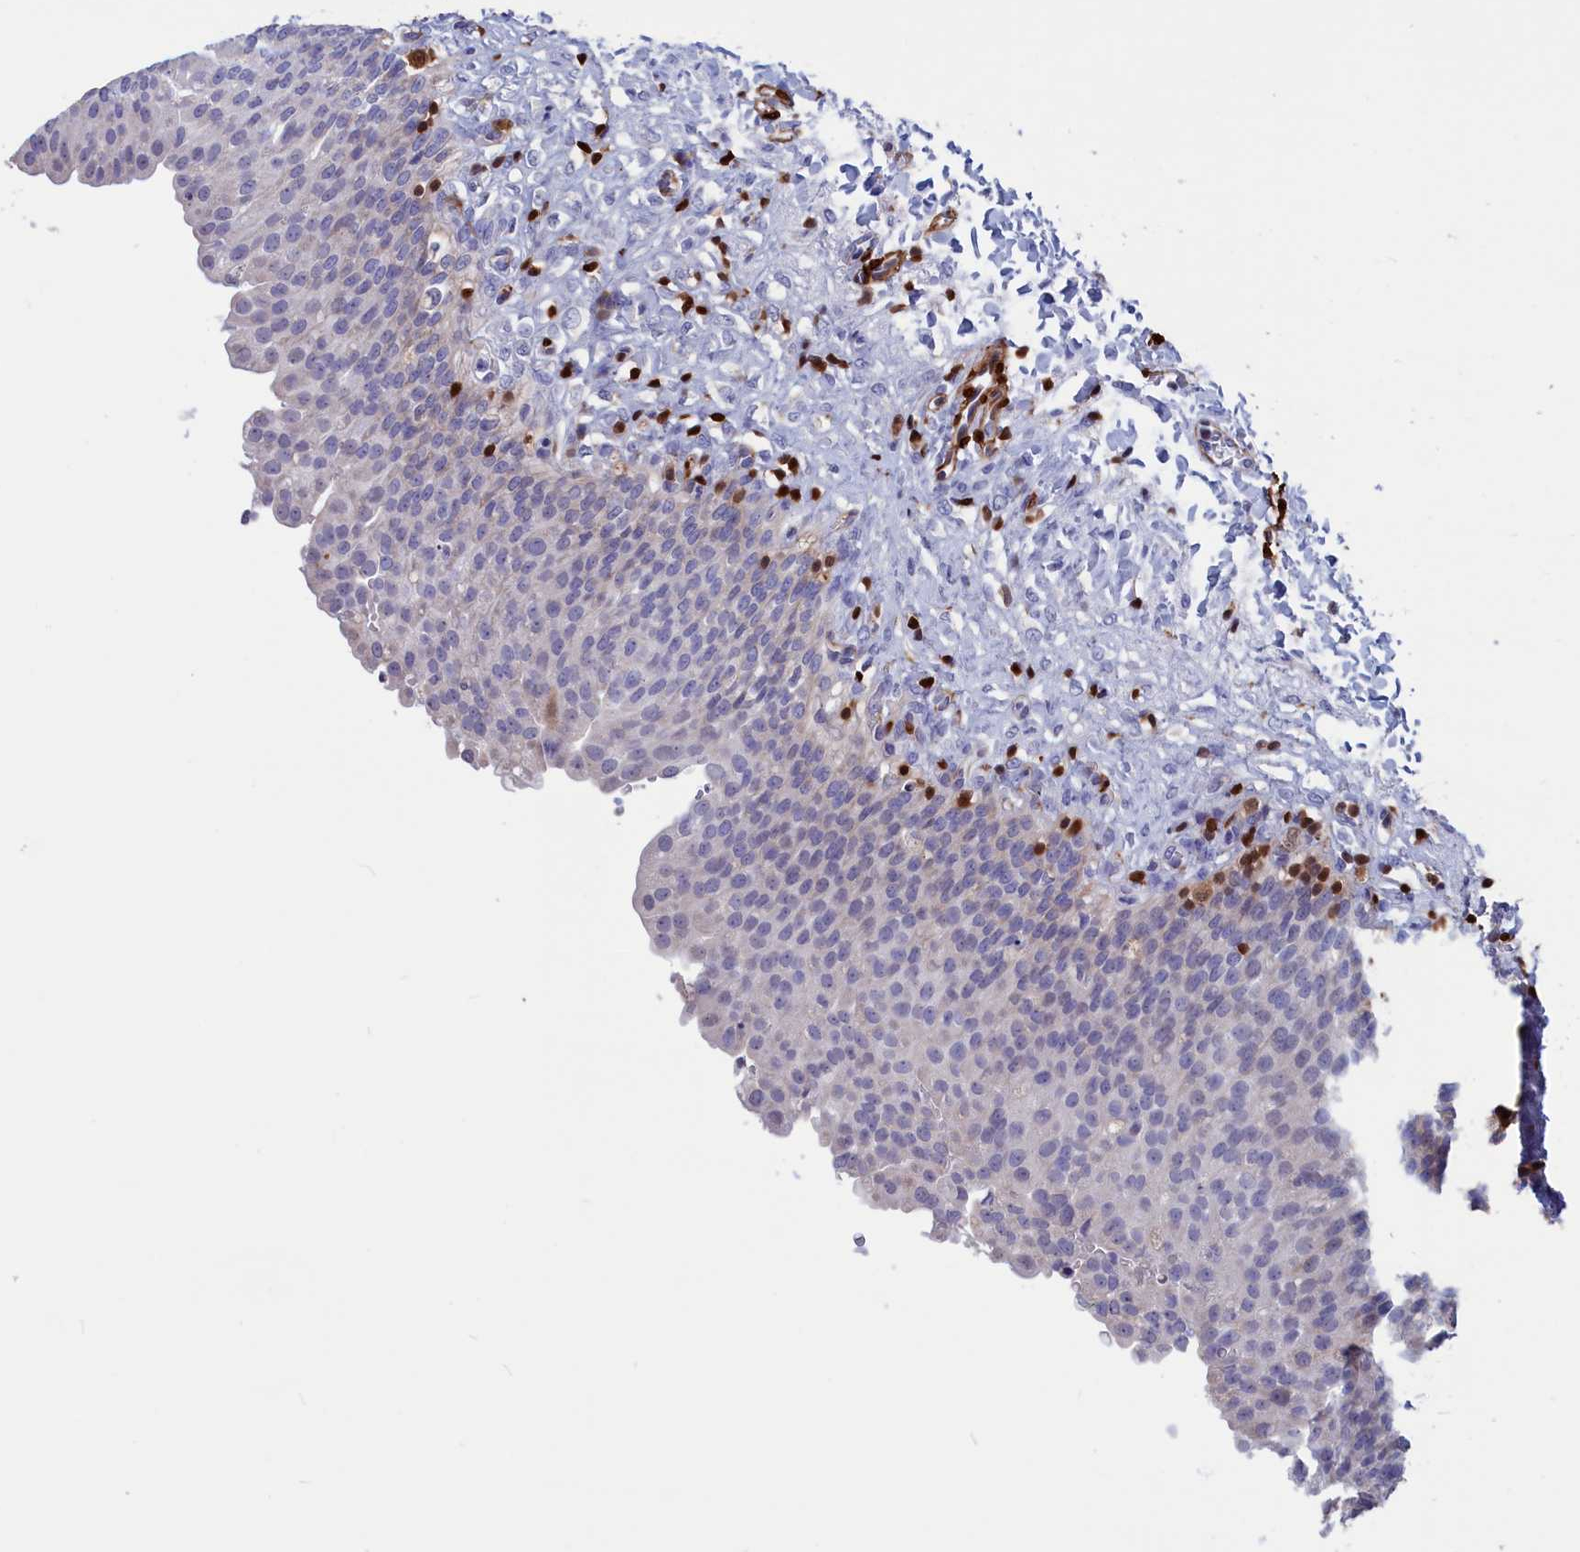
{"staining": {"intensity": "negative", "quantity": "none", "location": "none"}, "tissue": "urinary bladder", "cell_type": "Urothelial cells", "image_type": "normal", "snomed": [{"axis": "morphology", "description": "Urothelial carcinoma, High grade"}, {"axis": "topography", "description": "Urinary bladder"}], "caption": "A high-resolution photomicrograph shows immunohistochemistry staining of benign urinary bladder, which demonstrates no significant expression in urothelial cells. The staining is performed using DAB brown chromogen with nuclei counter-stained in using hematoxylin.", "gene": "CRIP1", "patient": {"sex": "male", "age": 46}}